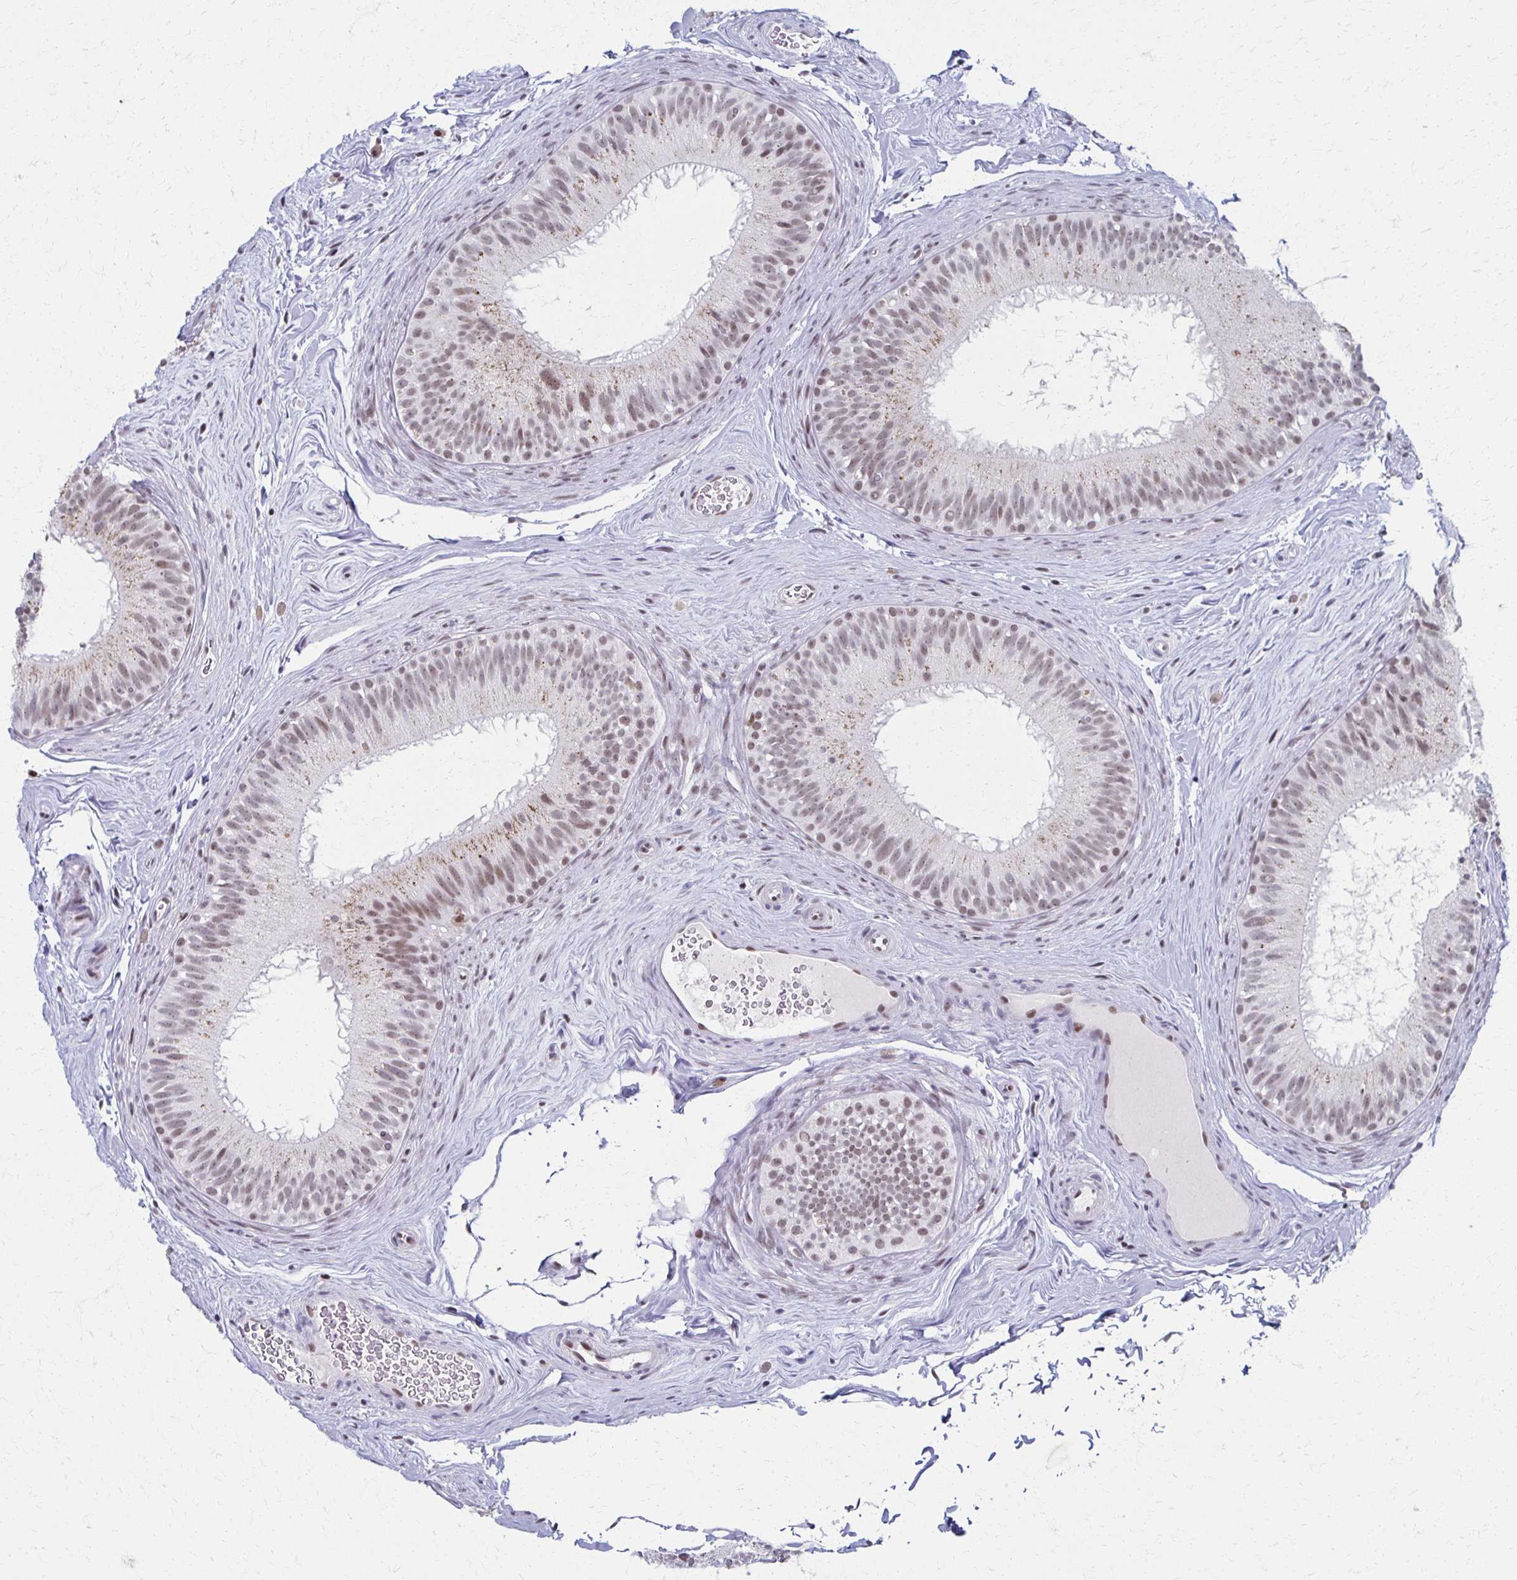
{"staining": {"intensity": "moderate", "quantity": "25%-75%", "location": "cytoplasmic/membranous,nuclear"}, "tissue": "epididymis", "cell_type": "Glandular cells", "image_type": "normal", "snomed": [{"axis": "morphology", "description": "Normal tissue, NOS"}, {"axis": "topography", "description": "Epididymis"}], "caption": "Immunohistochemical staining of benign human epididymis shows moderate cytoplasmic/membranous,nuclear protein expression in approximately 25%-75% of glandular cells.", "gene": "IRF7", "patient": {"sex": "male", "age": 44}}